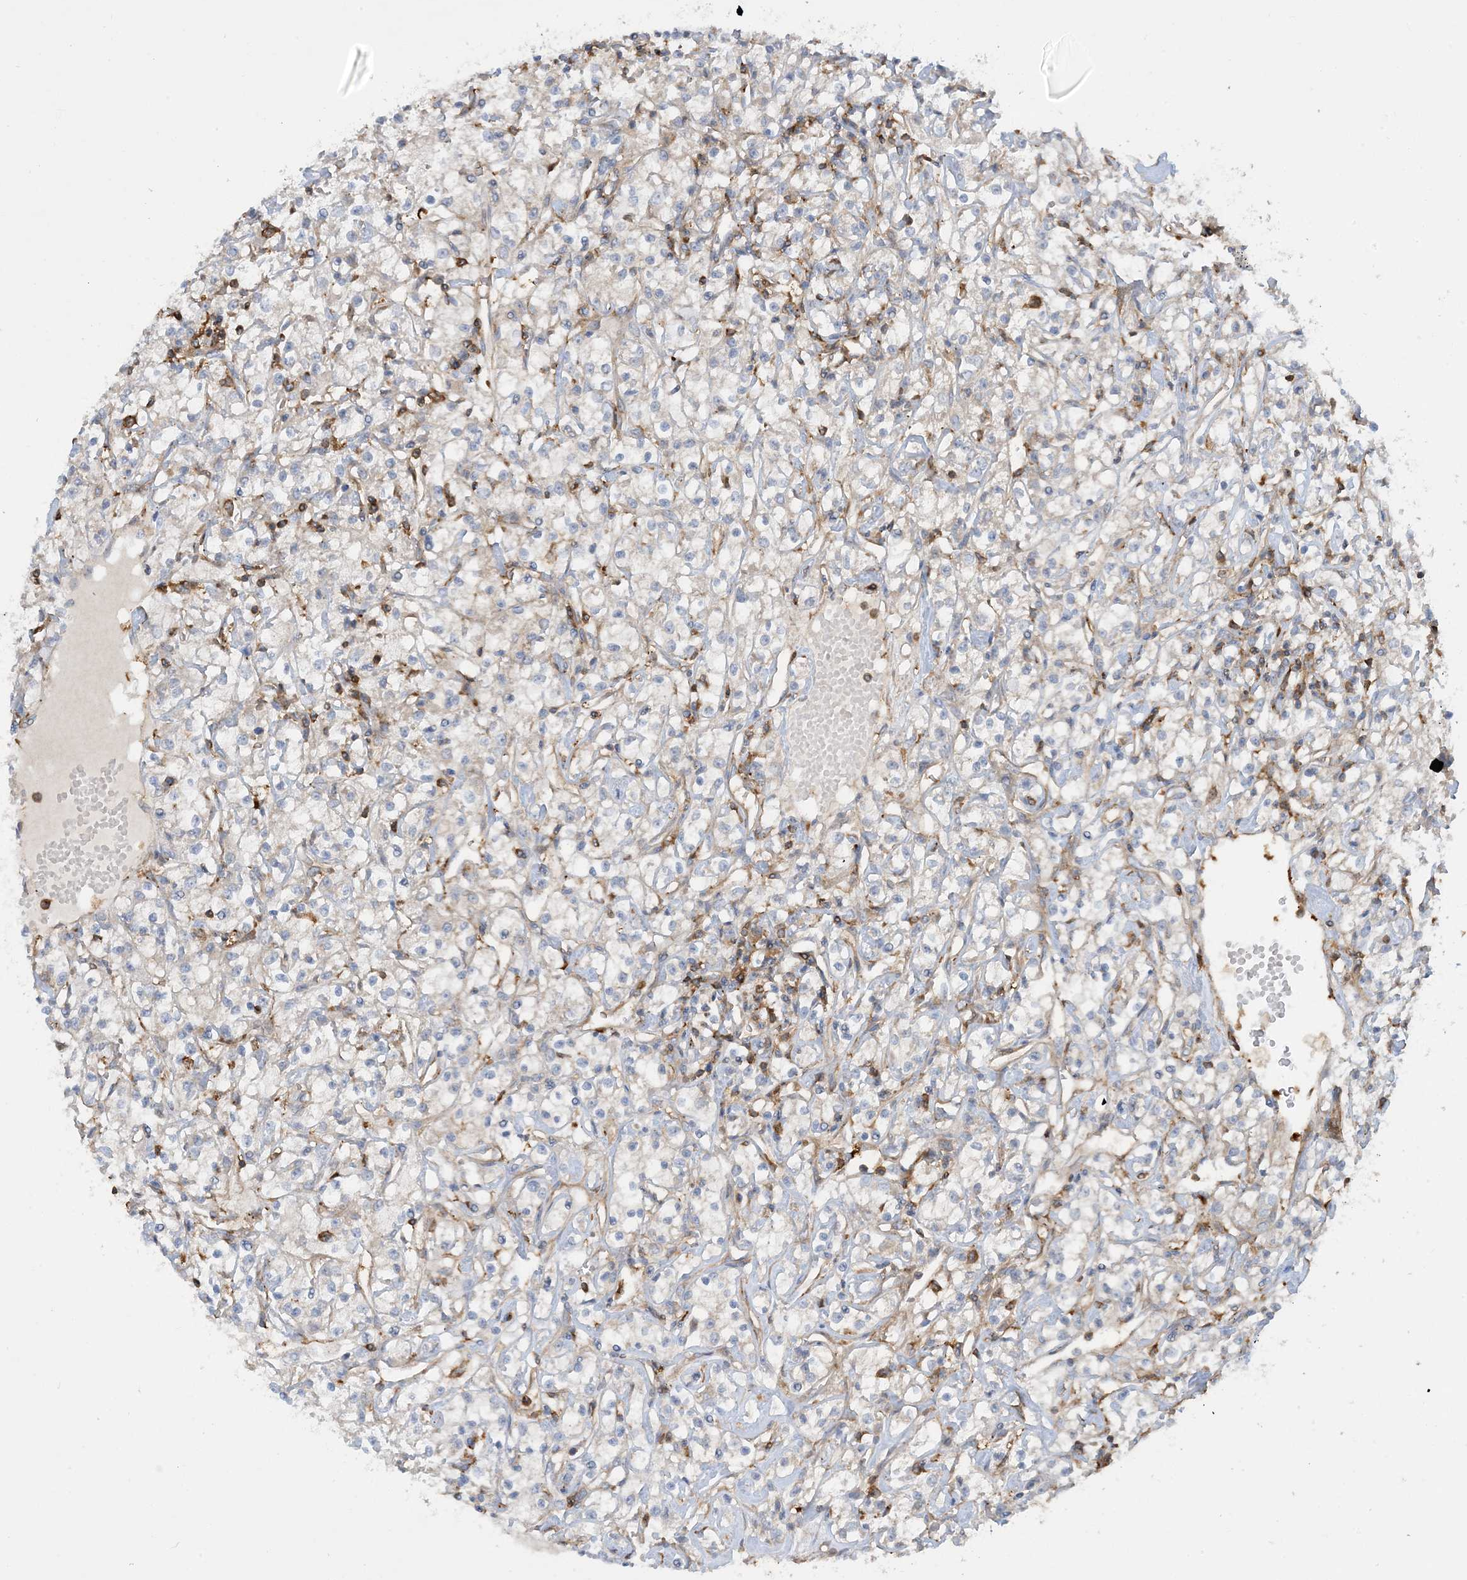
{"staining": {"intensity": "weak", "quantity": "<25%", "location": "cytoplasmic/membranous"}, "tissue": "renal cancer", "cell_type": "Tumor cells", "image_type": "cancer", "snomed": [{"axis": "morphology", "description": "Adenocarcinoma, NOS"}, {"axis": "topography", "description": "Kidney"}], "caption": "There is no significant positivity in tumor cells of renal adenocarcinoma.", "gene": "SFMBT2", "patient": {"sex": "female", "age": 59}}